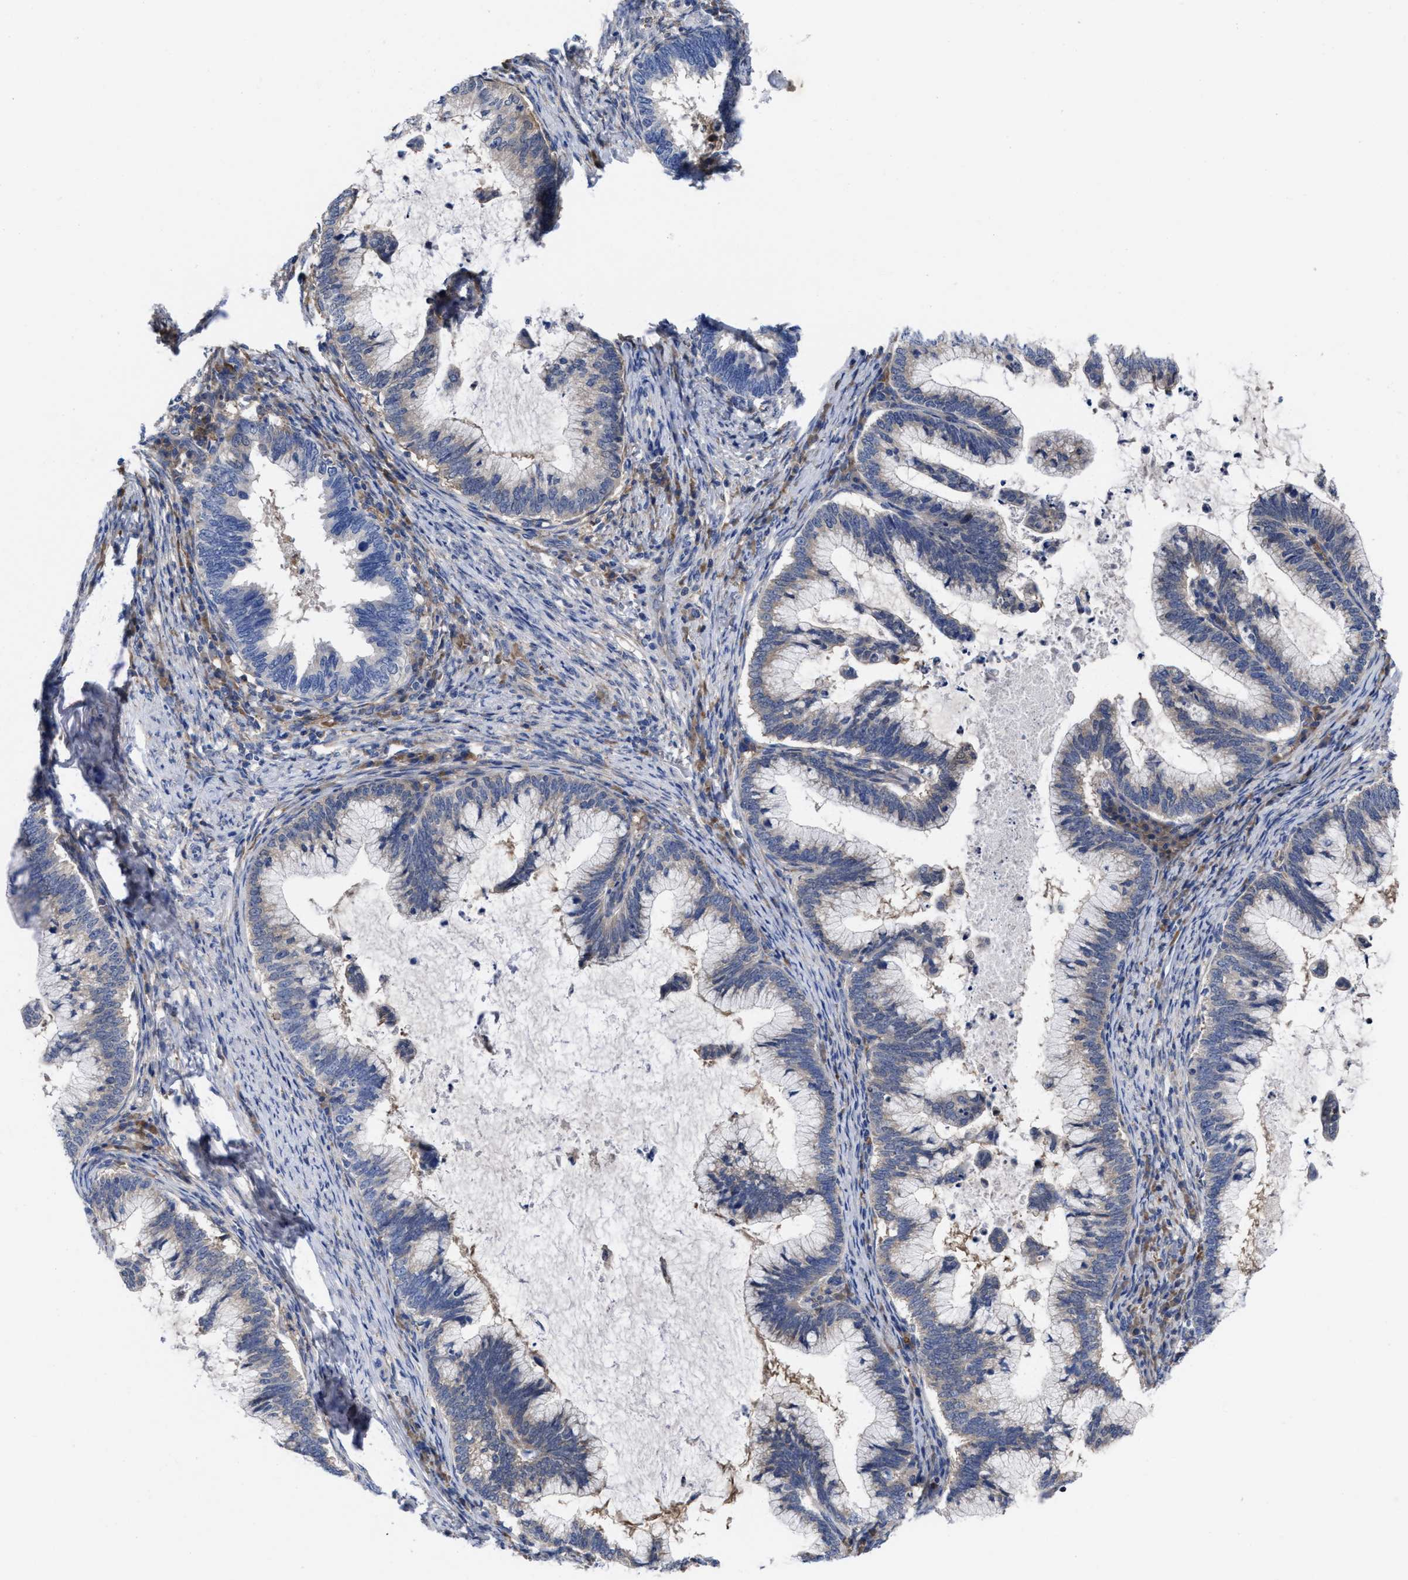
{"staining": {"intensity": "weak", "quantity": "<25%", "location": "cytoplasmic/membranous"}, "tissue": "cervical cancer", "cell_type": "Tumor cells", "image_type": "cancer", "snomed": [{"axis": "morphology", "description": "Adenocarcinoma, NOS"}, {"axis": "topography", "description": "Cervix"}], "caption": "IHC histopathology image of adenocarcinoma (cervical) stained for a protein (brown), which shows no expression in tumor cells.", "gene": "TXNDC17", "patient": {"sex": "female", "age": 36}}